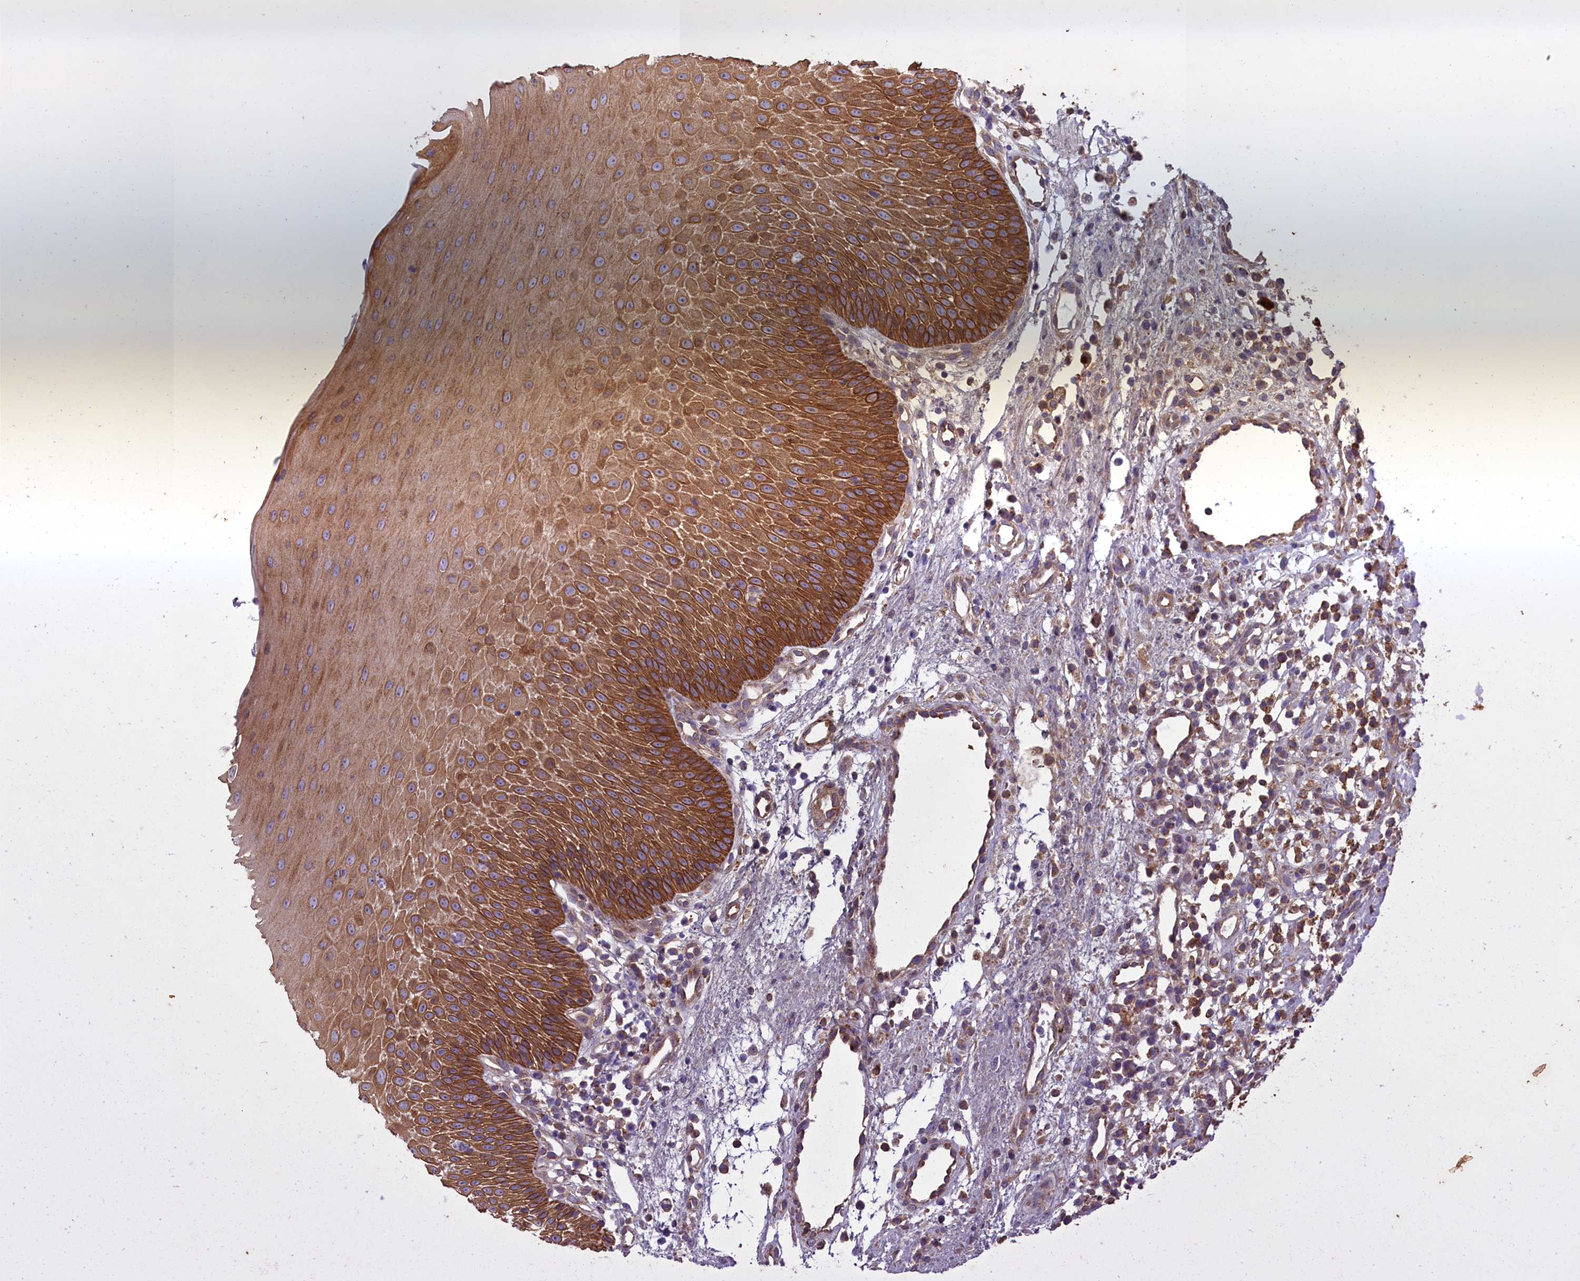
{"staining": {"intensity": "strong", "quantity": ">75%", "location": "cytoplasmic/membranous"}, "tissue": "oral mucosa", "cell_type": "Squamous epithelial cells", "image_type": "normal", "snomed": [{"axis": "morphology", "description": "Normal tissue, NOS"}, {"axis": "topography", "description": "Oral tissue"}], "caption": "High-power microscopy captured an immunohistochemistry photomicrograph of normal oral mucosa, revealing strong cytoplasmic/membranous expression in about >75% of squamous epithelial cells.", "gene": "ACAD8", "patient": {"sex": "female", "age": 13}}